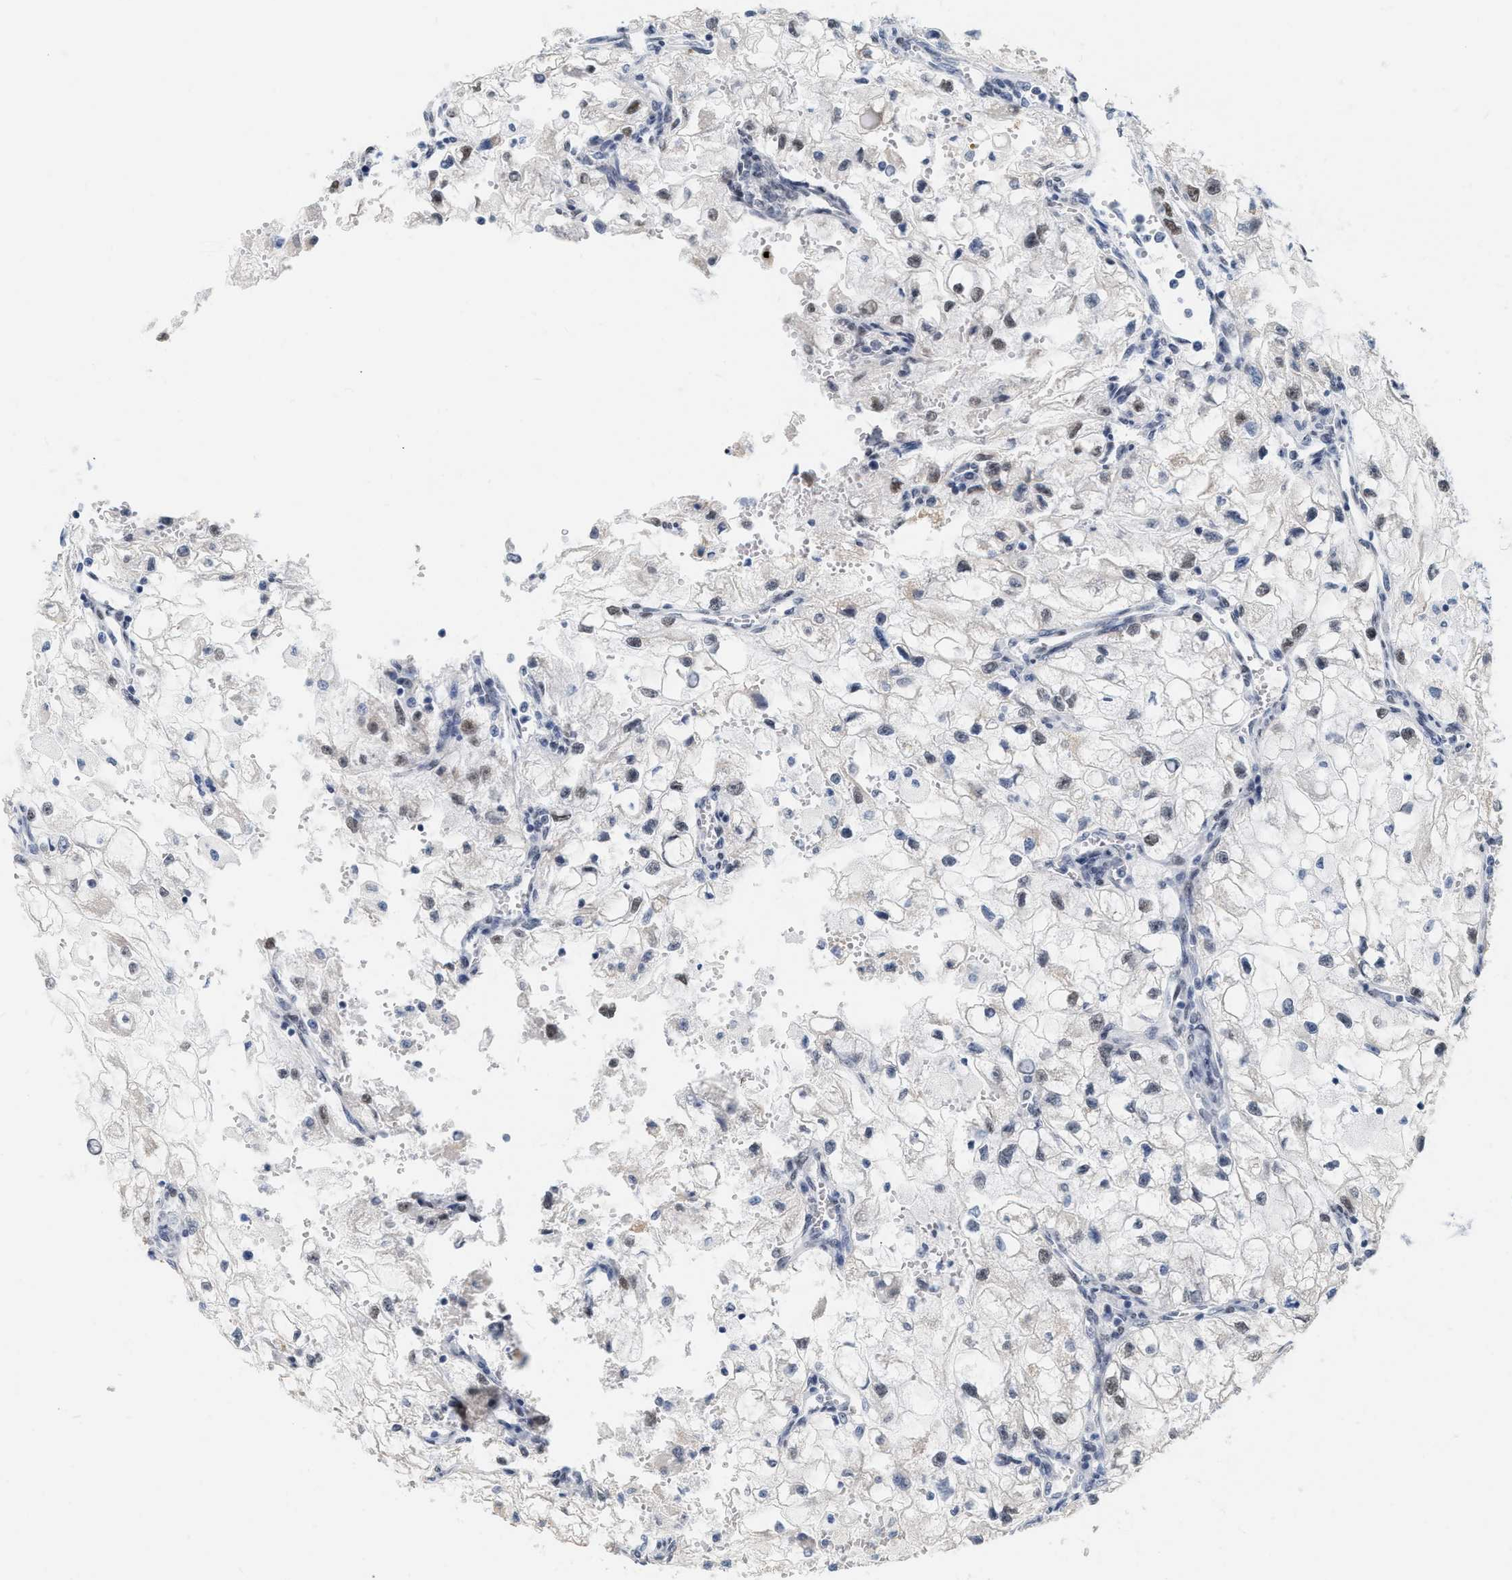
{"staining": {"intensity": "weak", "quantity": "25%-75%", "location": "nuclear"}, "tissue": "renal cancer", "cell_type": "Tumor cells", "image_type": "cancer", "snomed": [{"axis": "morphology", "description": "Adenocarcinoma, NOS"}, {"axis": "topography", "description": "Kidney"}], "caption": "High-power microscopy captured an immunohistochemistry (IHC) micrograph of adenocarcinoma (renal), revealing weak nuclear expression in approximately 25%-75% of tumor cells.", "gene": "XIRP1", "patient": {"sex": "female", "age": 70}}